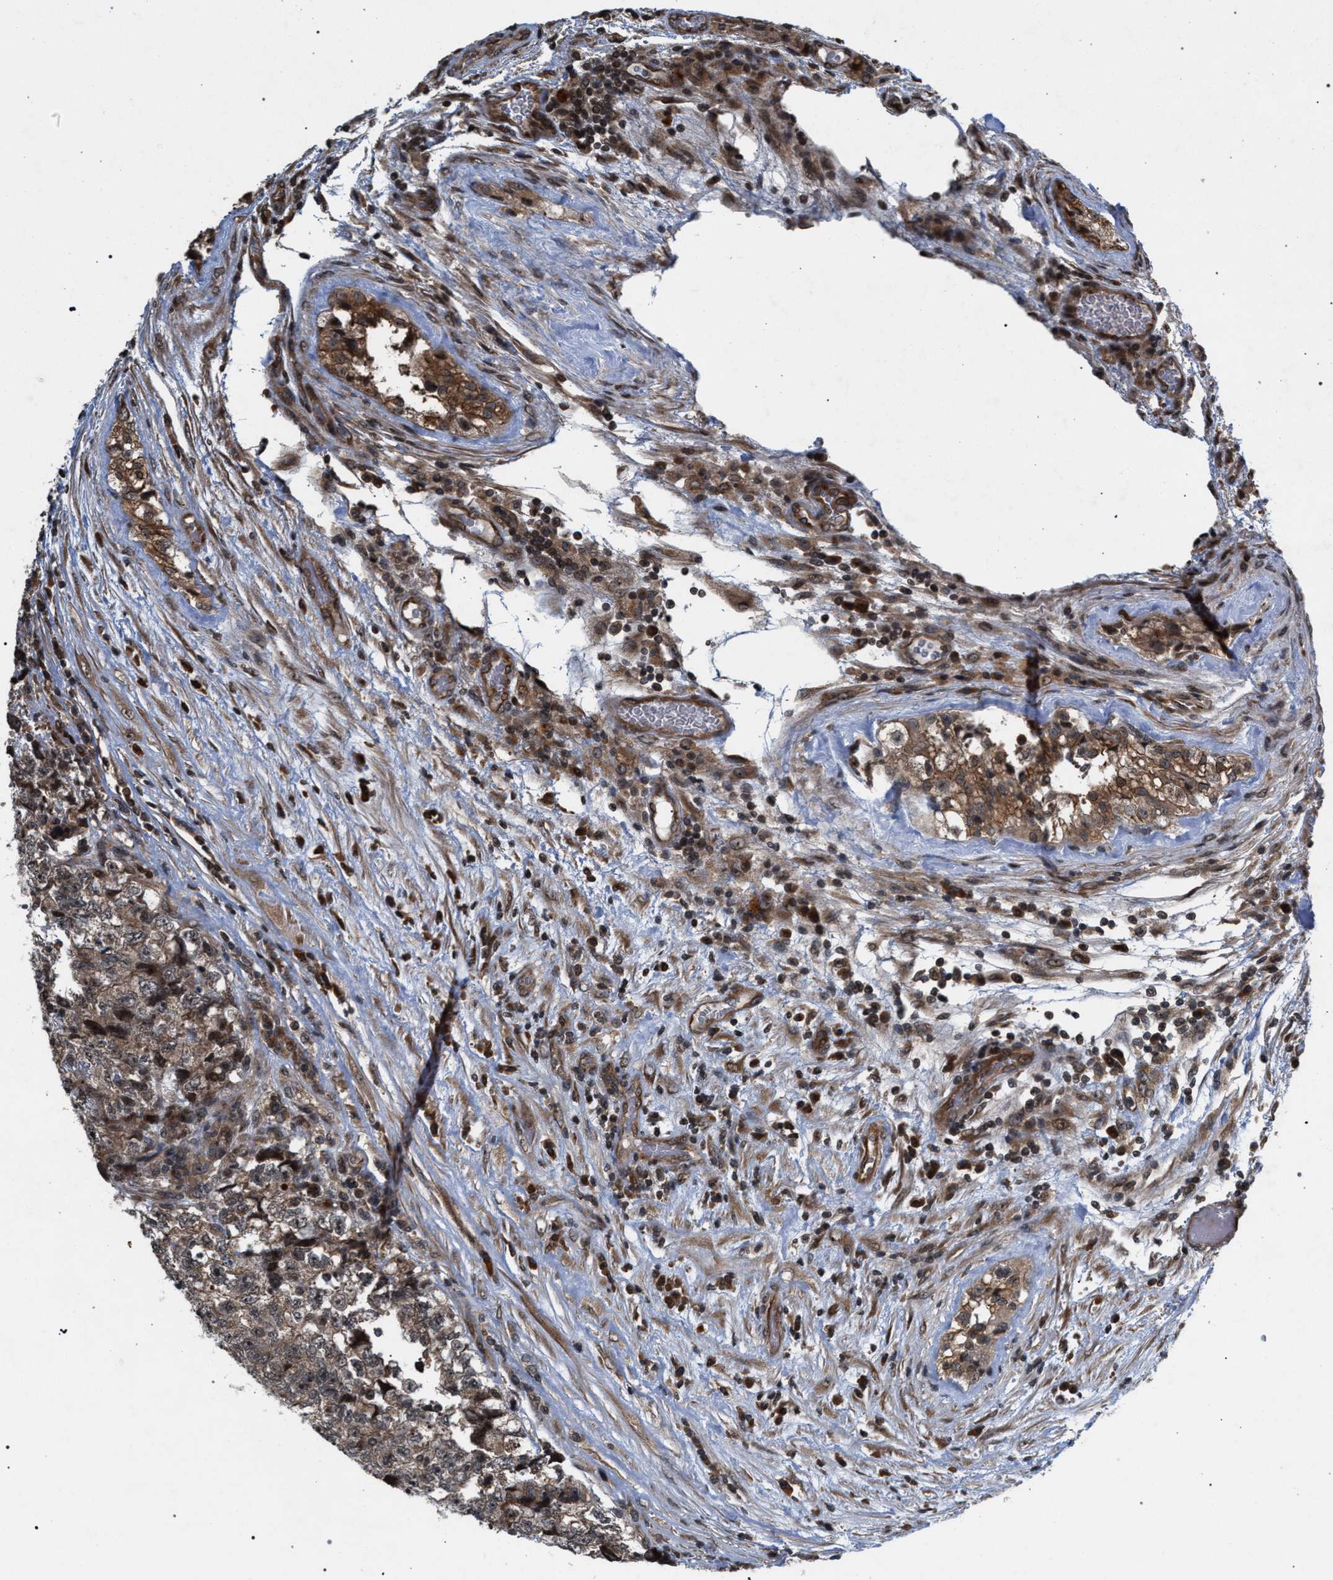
{"staining": {"intensity": "weak", "quantity": ">75%", "location": "cytoplasmic/membranous"}, "tissue": "testis cancer", "cell_type": "Tumor cells", "image_type": "cancer", "snomed": [{"axis": "morphology", "description": "Carcinoma, Embryonal, NOS"}, {"axis": "topography", "description": "Testis"}], "caption": "Immunohistochemical staining of testis cancer (embryonal carcinoma) demonstrates weak cytoplasmic/membranous protein positivity in about >75% of tumor cells.", "gene": "IRAK4", "patient": {"sex": "male", "age": 36}}